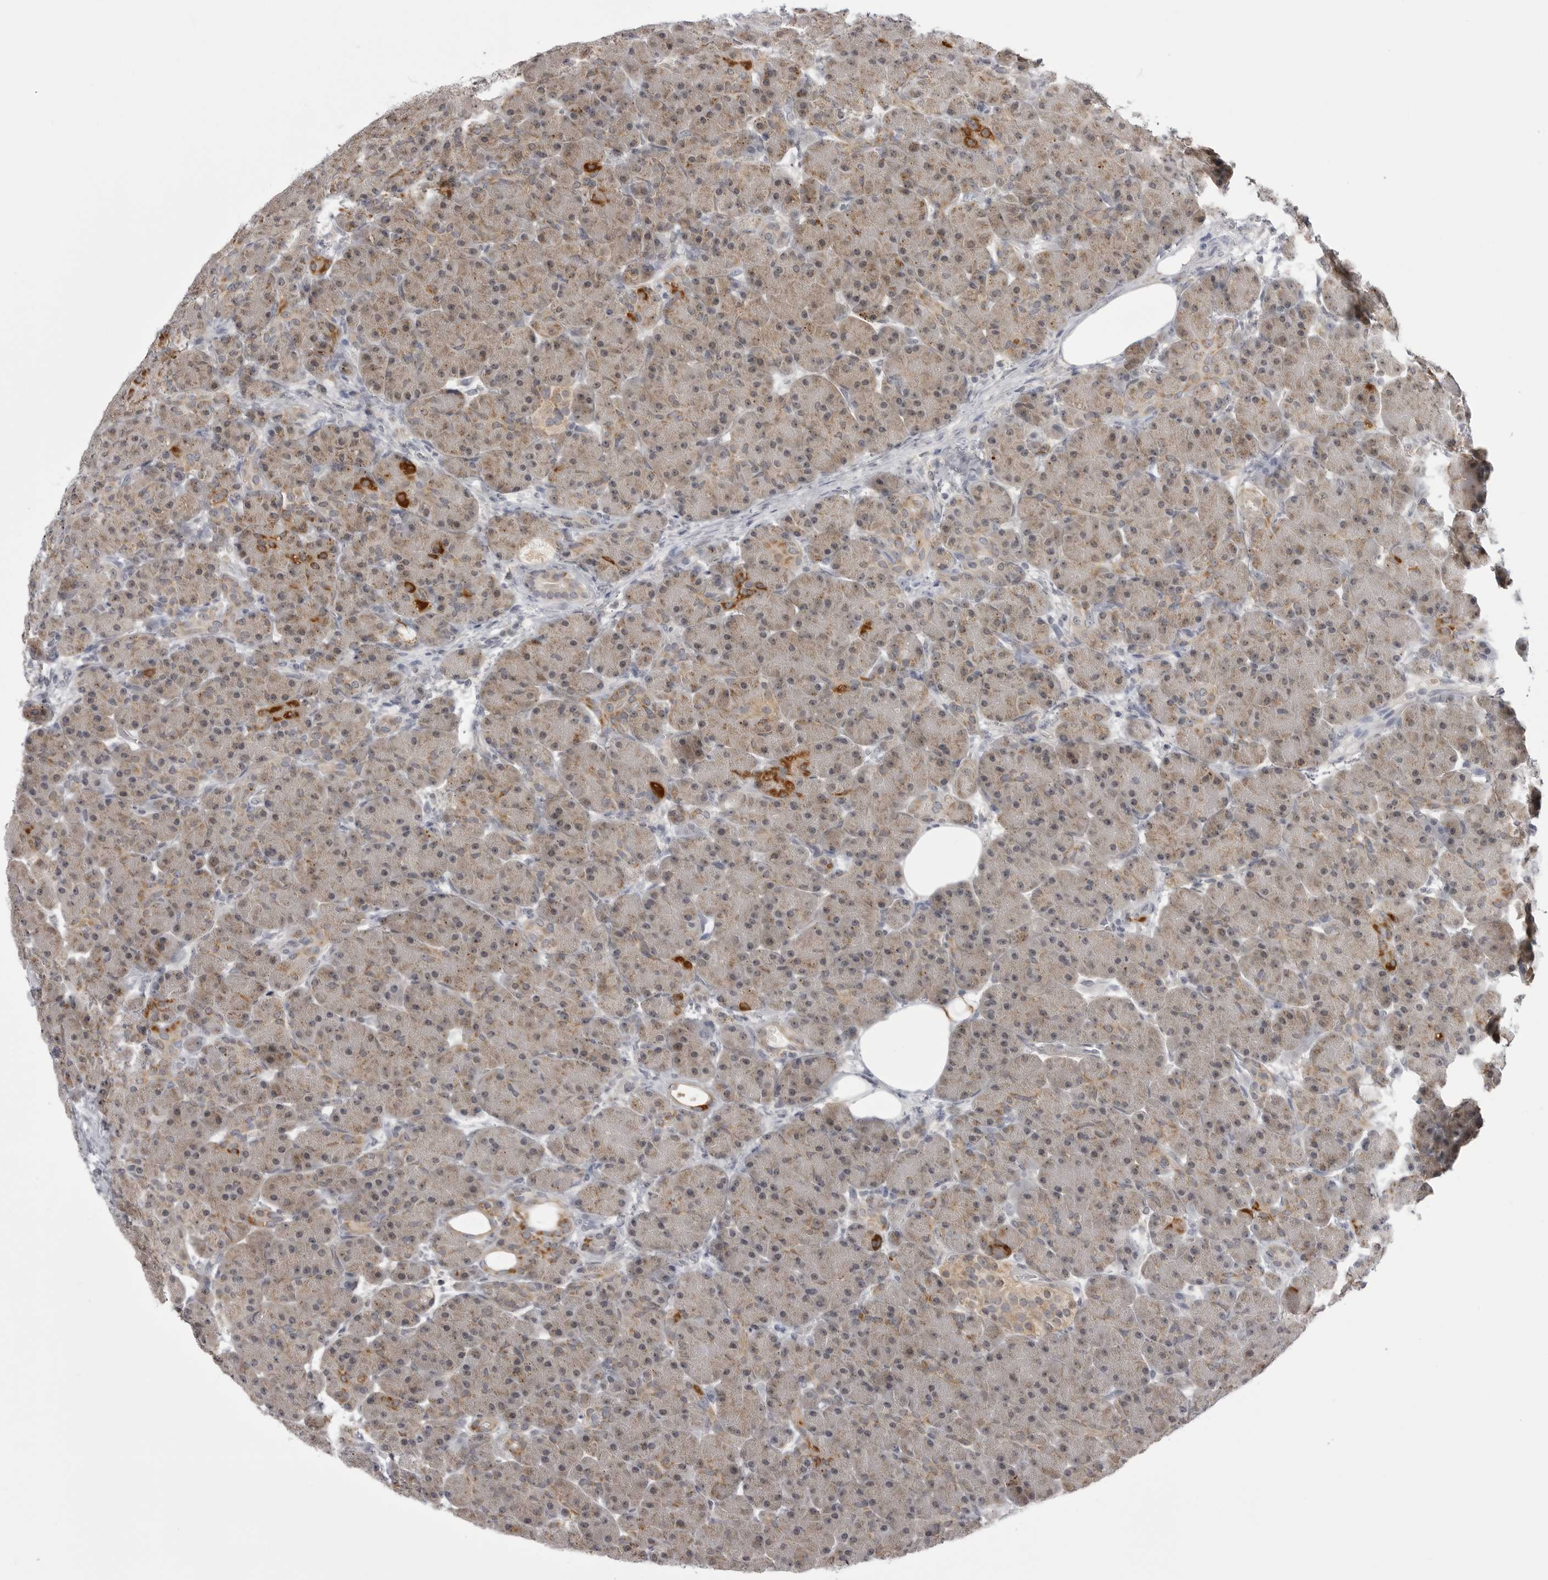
{"staining": {"intensity": "moderate", "quantity": "<25%", "location": "cytoplasmic/membranous"}, "tissue": "pancreas", "cell_type": "Exocrine glandular cells", "image_type": "normal", "snomed": [{"axis": "morphology", "description": "Normal tissue, NOS"}, {"axis": "topography", "description": "Pancreas"}], "caption": "The image displays immunohistochemical staining of benign pancreas. There is moderate cytoplasmic/membranous positivity is seen in approximately <25% of exocrine glandular cells.", "gene": "FH", "patient": {"sex": "male", "age": 63}}